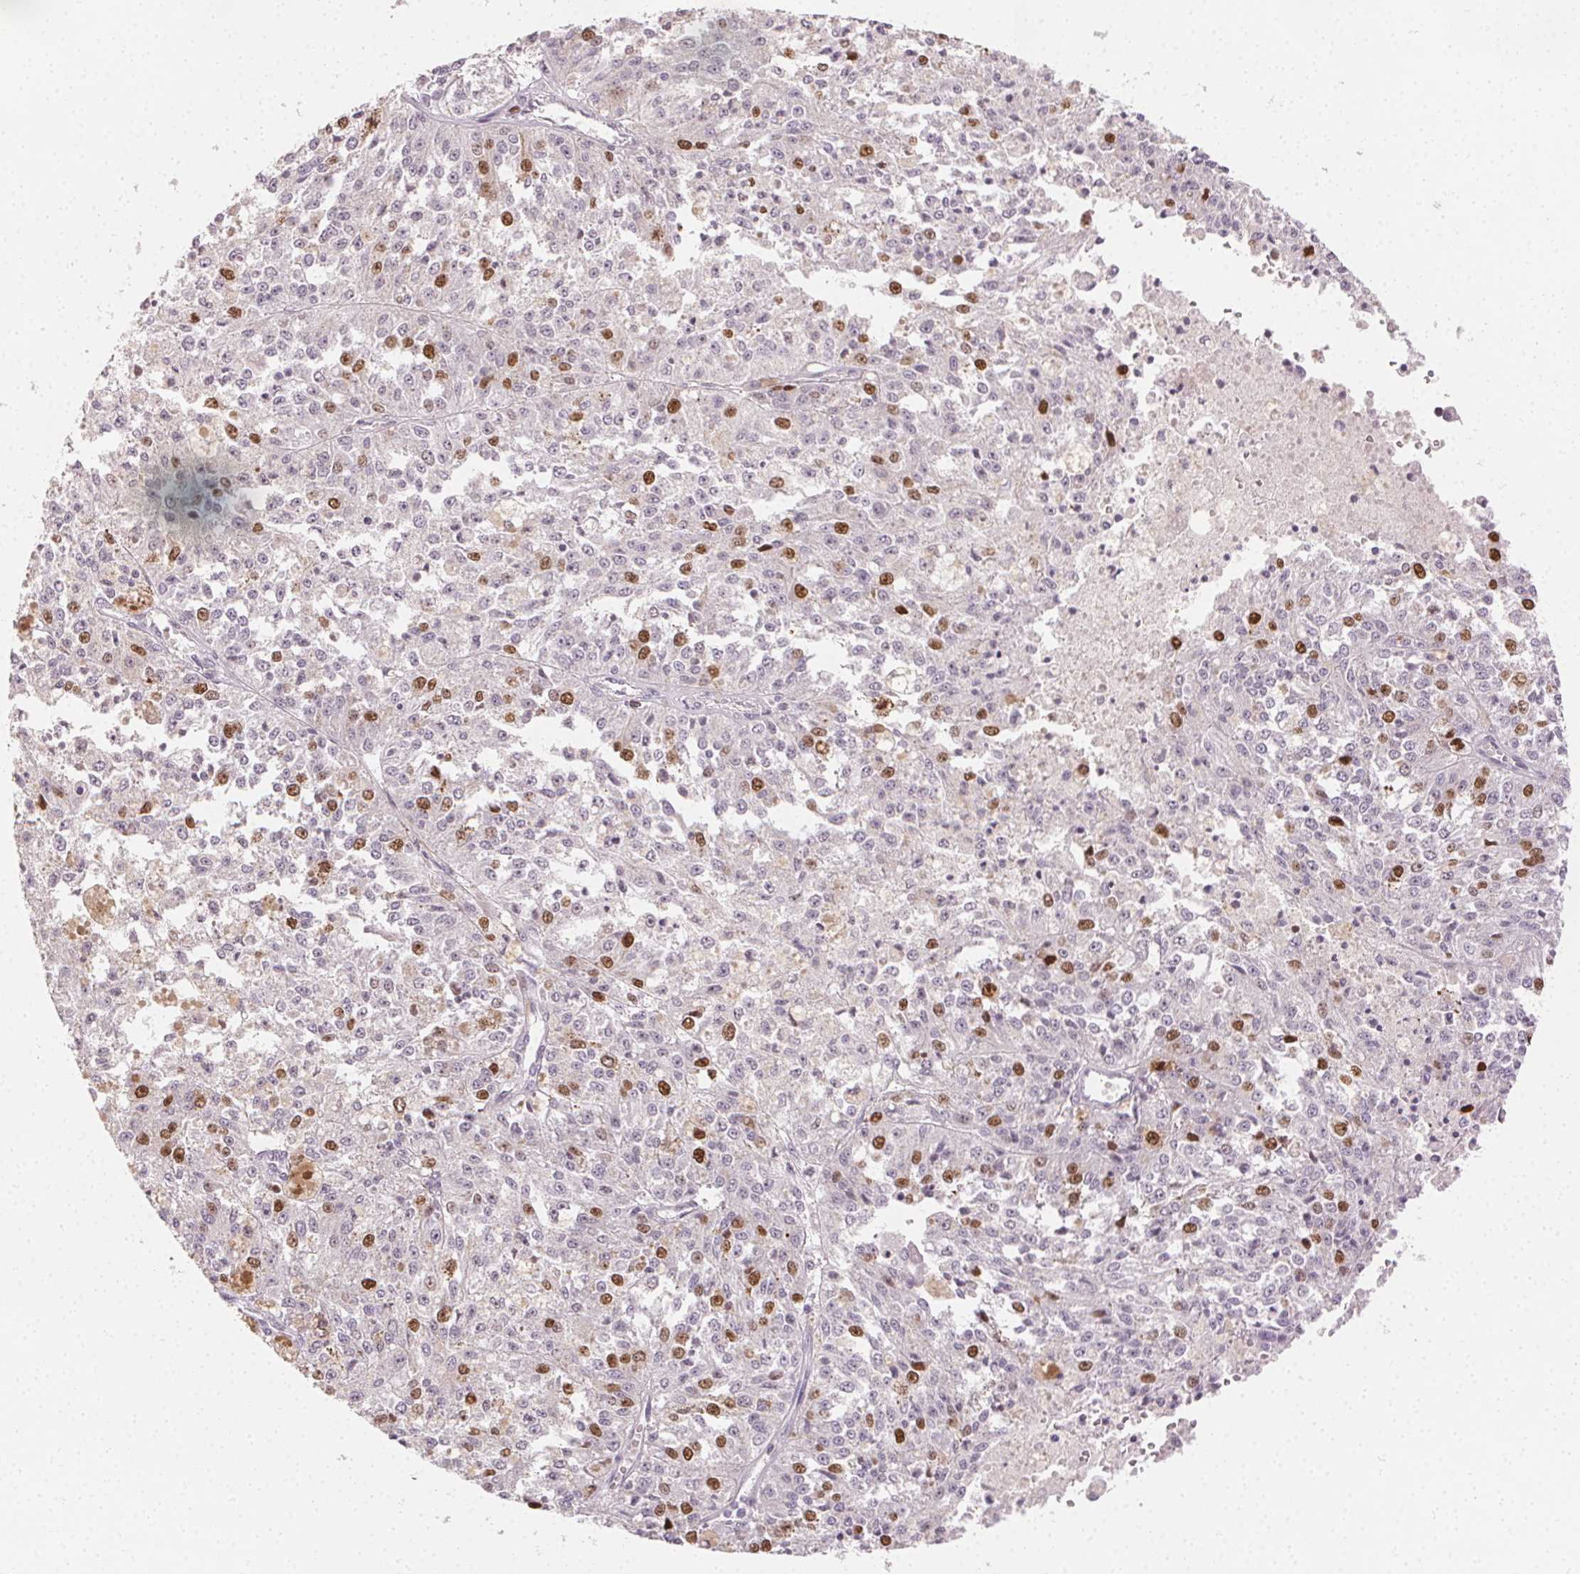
{"staining": {"intensity": "moderate", "quantity": "25%-75%", "location": "nuclear"}, "tissue": "melanoma", "cell_type": "Tumor cells", "image_type": "cancer", "snomed": [{"axis": "morphology", "description": "Malignant melanoma, Metastatic site"}, {"axis": "topography", "description": "Lymph node"}], "caption": "About 25%-75% of tumor cells in human malignant melanoma (metastatic site) show moderate nuclear protein positivity as visualized by brown immunohistochemical staining.", "gene": "ANLN", "patient": {"sex": "female", "age": 64}}